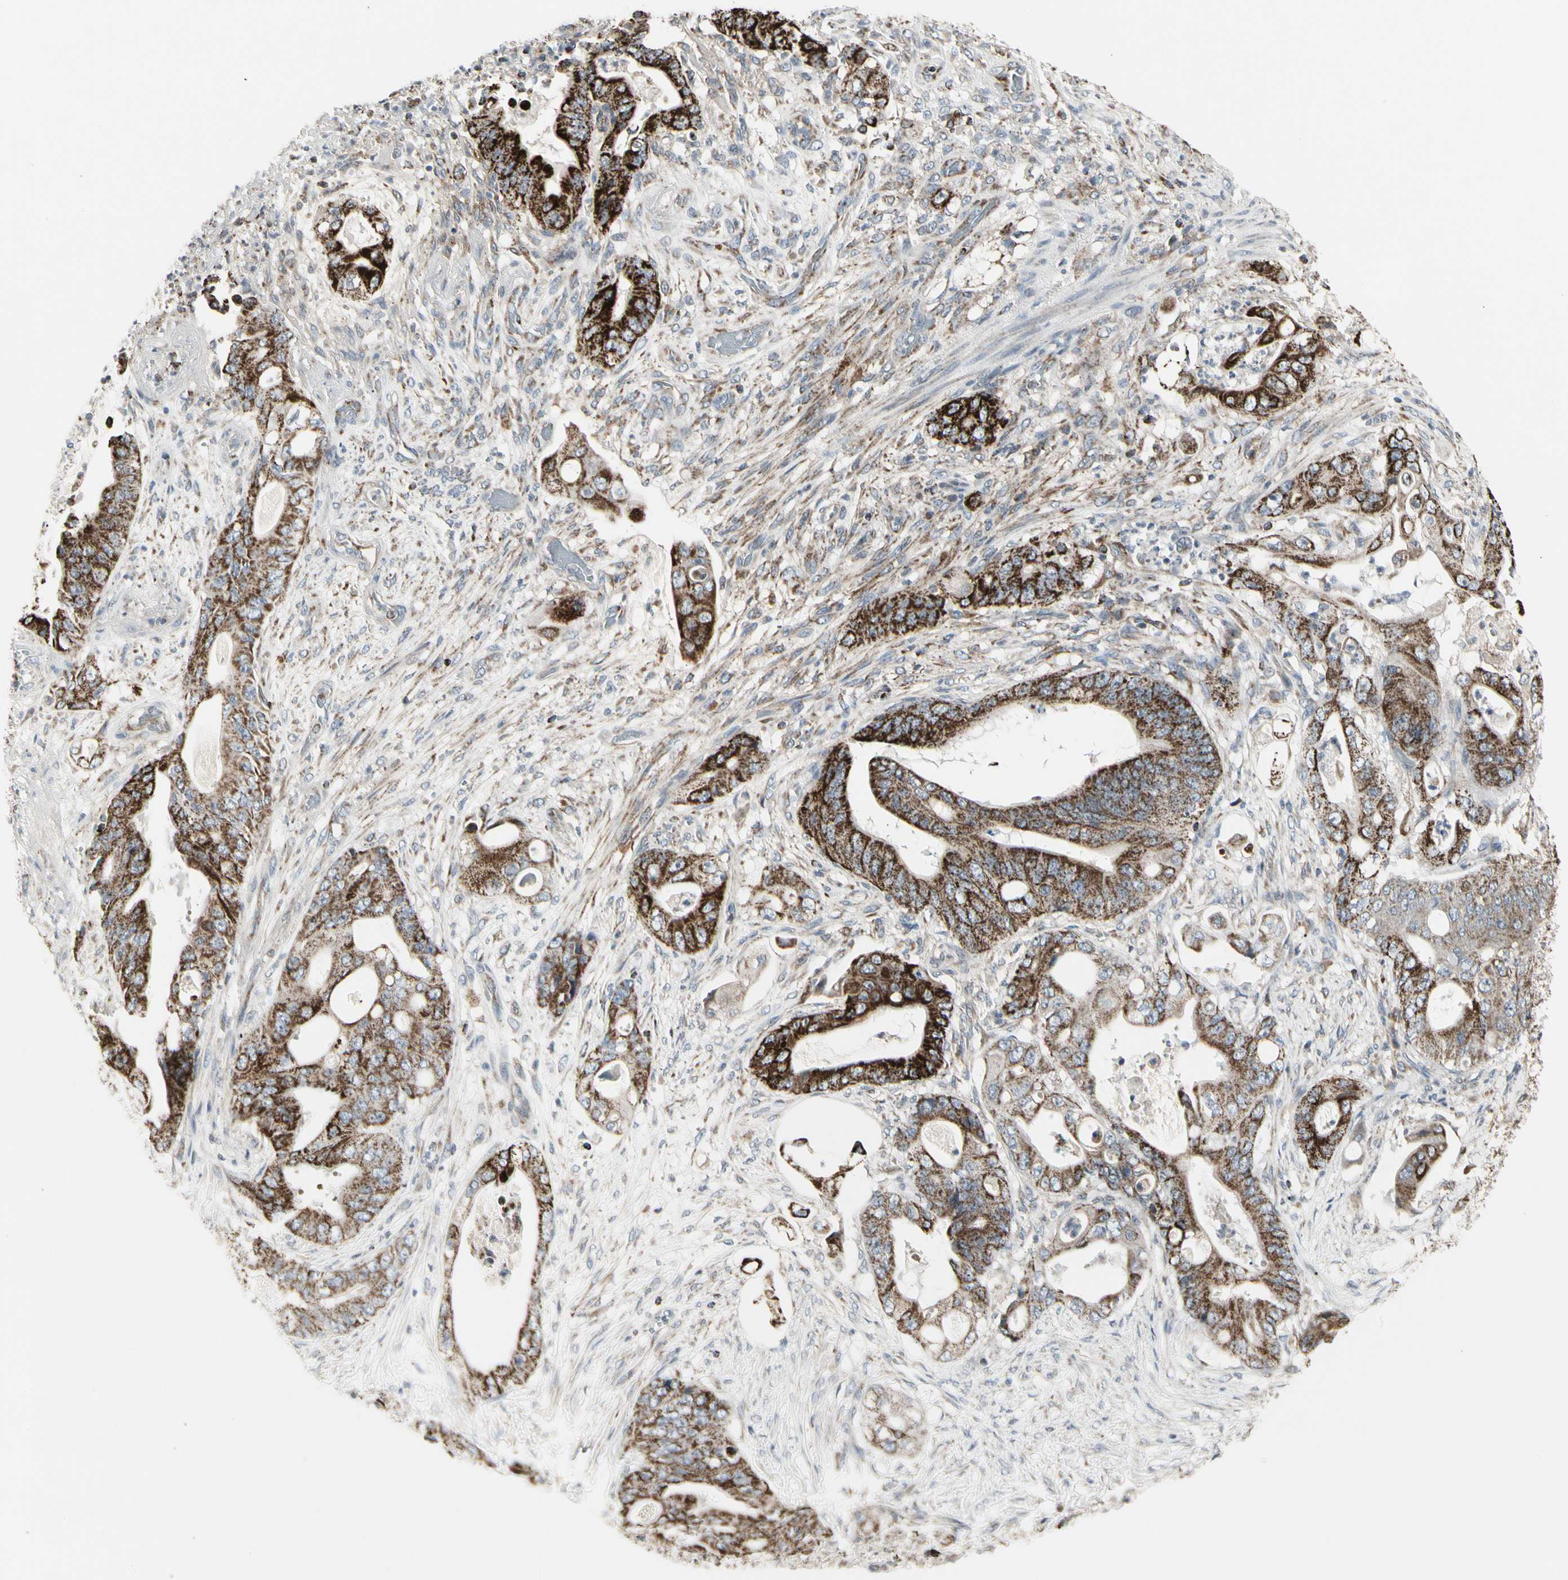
{"staining": {"intensity": "strong", "quantity": "25%-75%", "location": "cytoplasmic/membranous"}, "tissue": "stomach cancer", "cell_type": "Tumor cells", "image_type": "cancer", "snomed": [{"axis": "morphology", "description": "Adenocarcinoma, NOS"}, {"axis": "topography", "description": "Stomach"}], "caption": "Protein expression by immunohistochemistry shows strong cytoplasmic/membranous positivity in about 25%-75% of tumor cells in stomach adenocarcinoma. (DAB (3,3'-diaminobenzidine) = brown stain, brightfield microscopy at high magnification).", "gene": "TMEM176A", "patient": {"sex": "female", "age": 73}}